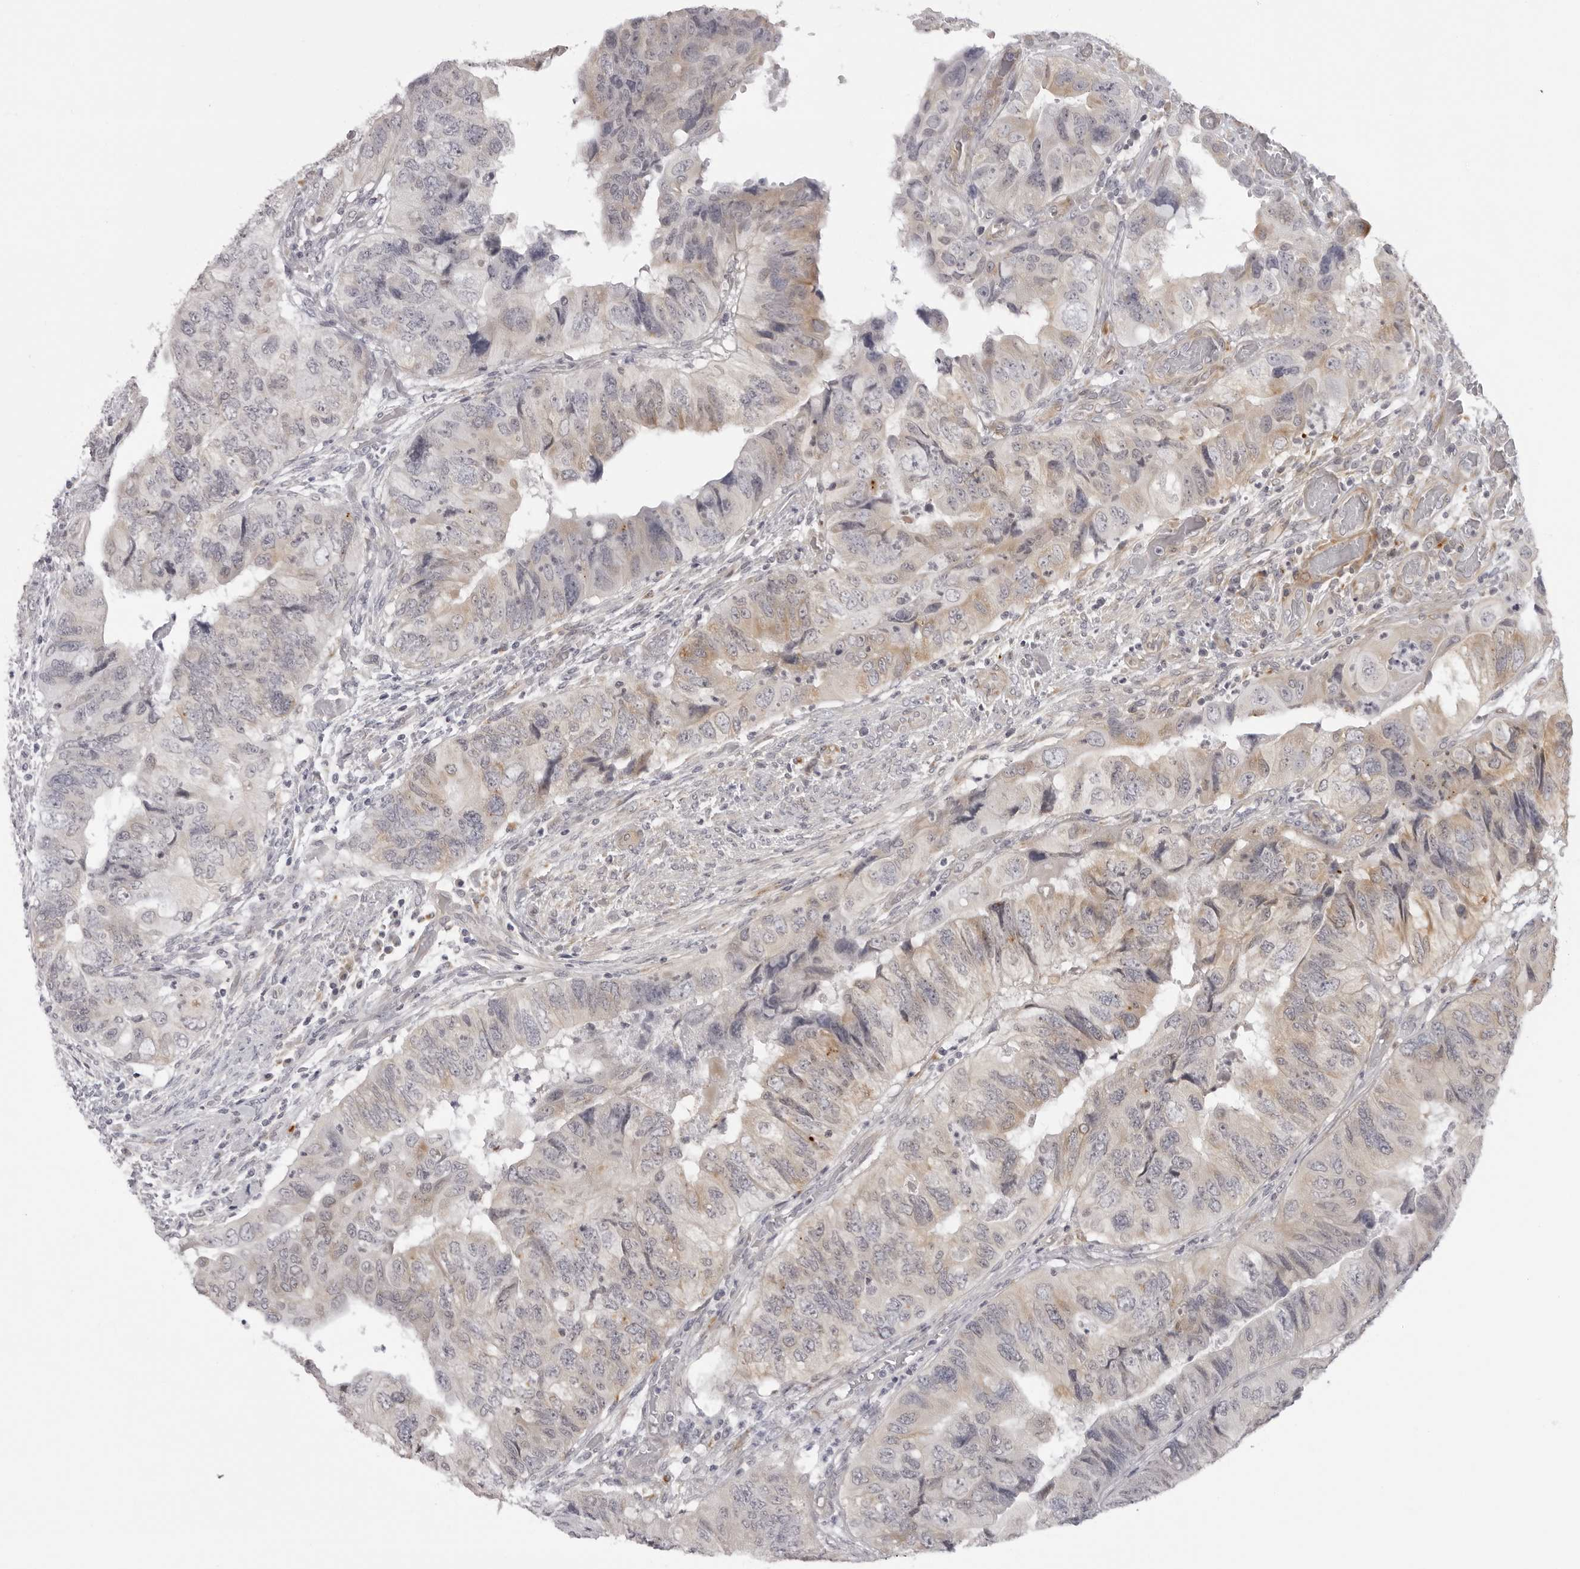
{"staining": {"intensity": "weak", "quantity": "<25%", "location": "cytoplasmic/membranous"}, "tissue": "colorectal cancer", "cell_type": "Tumor cells", "image_type": "cancer", "snomed": [{"axis": "morphology", "description": "Adenocarcinoma, NOS"}, {"axis": "topography", "description": "Rectum"}], "caption": "Micrograph shows no protein staining in tumor cells of colorectal adenocarcinoma tissue. (Brightfield microscopy of DAB (3,3'-diaminobenzidine) IHC at high magnification).", "gene": "SUGCT", "patient": {"sex": "male", "age": 63}}